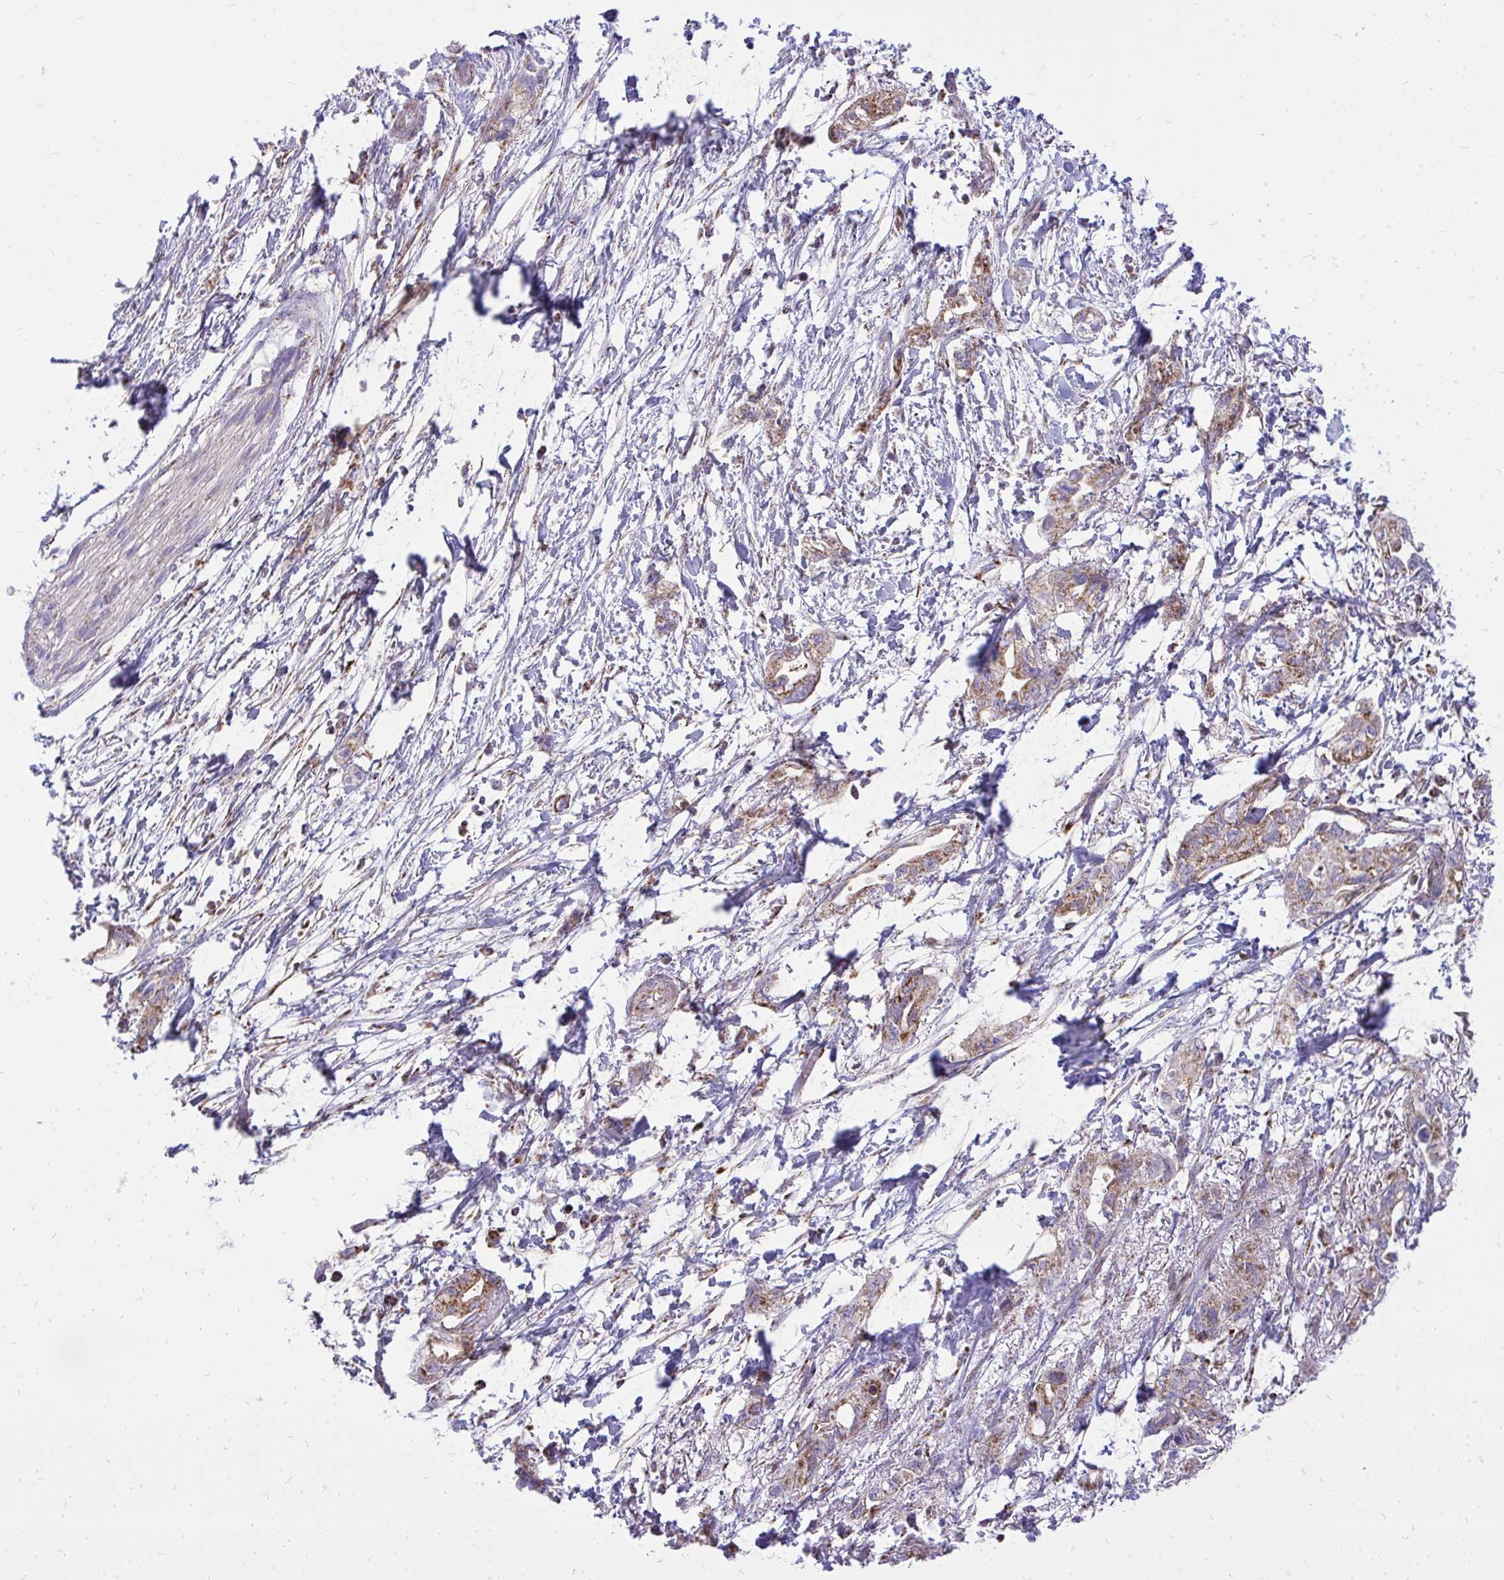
{"staining": {"intensity": "moderate", "quantity": ">75%", "location": "cytoplasmic/membranous"}, "tissue": "pancreatic cancer", "cell_type": "Tumor cells", "image_type": "cancer", "snomed": [{"axis": "morphology", "description": "Adenocarcinoma, NOS"}, {"axis": "topography", "description": "Pancreas"}], "caption": "Immunohistochemistry micrograph of neoplastic tissue: human adenocarcinoma (pancreatic) stained using immunohistochemistry demonstrates medium levels of moderate protein expression localized specifically in the cytoplasmic/membranous of tumor cells, appearing as a cytoplasmic/membranous brown color.", "gene": "SPTBN2", "patient": {"sex": "female", "age": 72}}